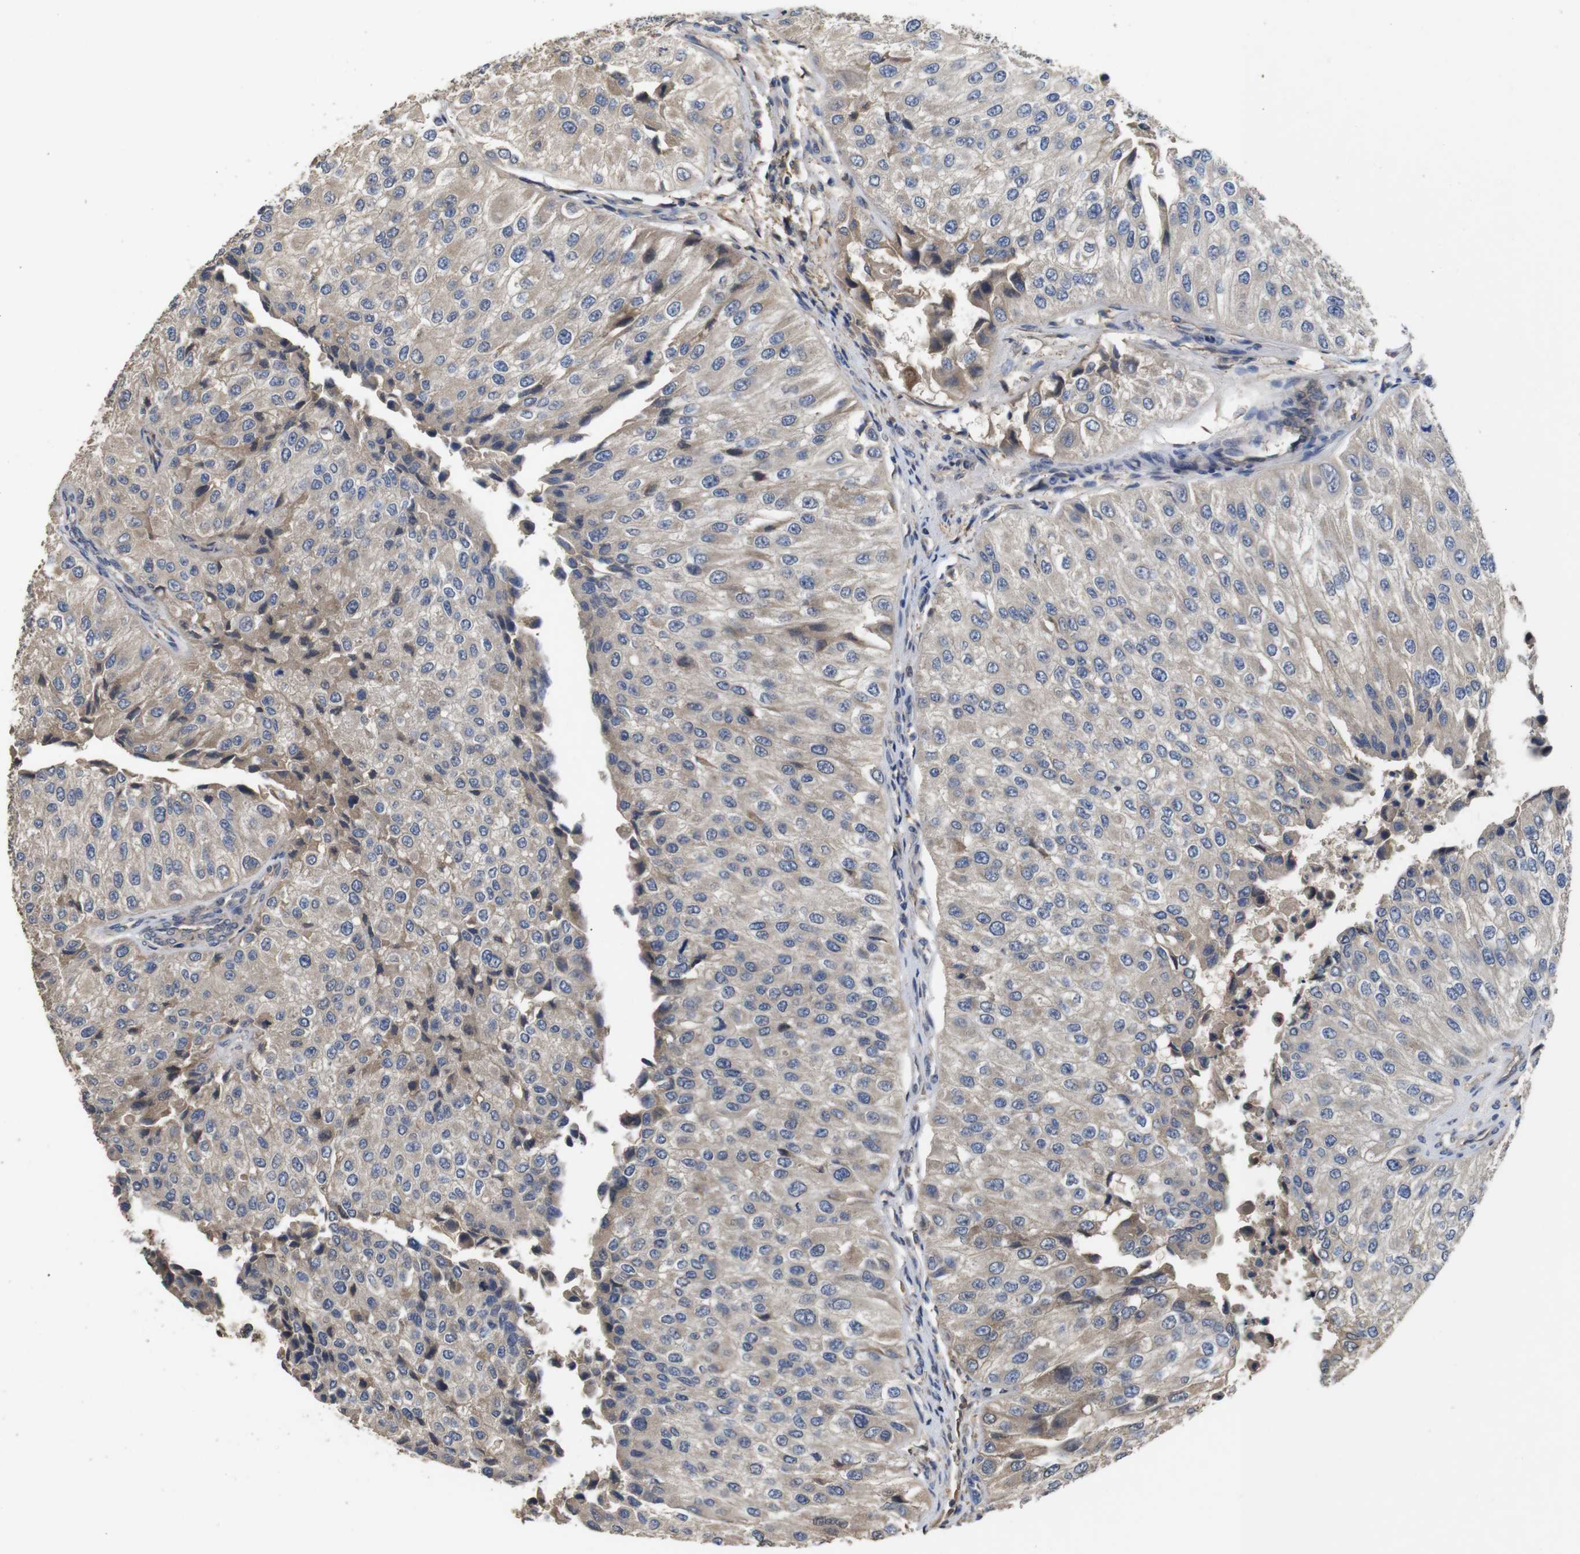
{"staining": {"intensity": "weak", "quantity": "<25%", "location": "cytoplasmic/membranous"}, "tissue": "urothelial cancer", "cell_type": "Tumor cells", "image_type": "cancer", "snomed": [{"axis": "morphology", "description": "Urothelial carcinoma, High grade"}, {"axis": "topography", "description": "Kidney"}, {"axis": "topography", "description": "Urinary bladder"}], "caption": "The micrograph shows no significant staining in tumor cells of urothelial cancer.", "gene": "ARHGAP24", "patient": {"sex": "male", "age": 77}}